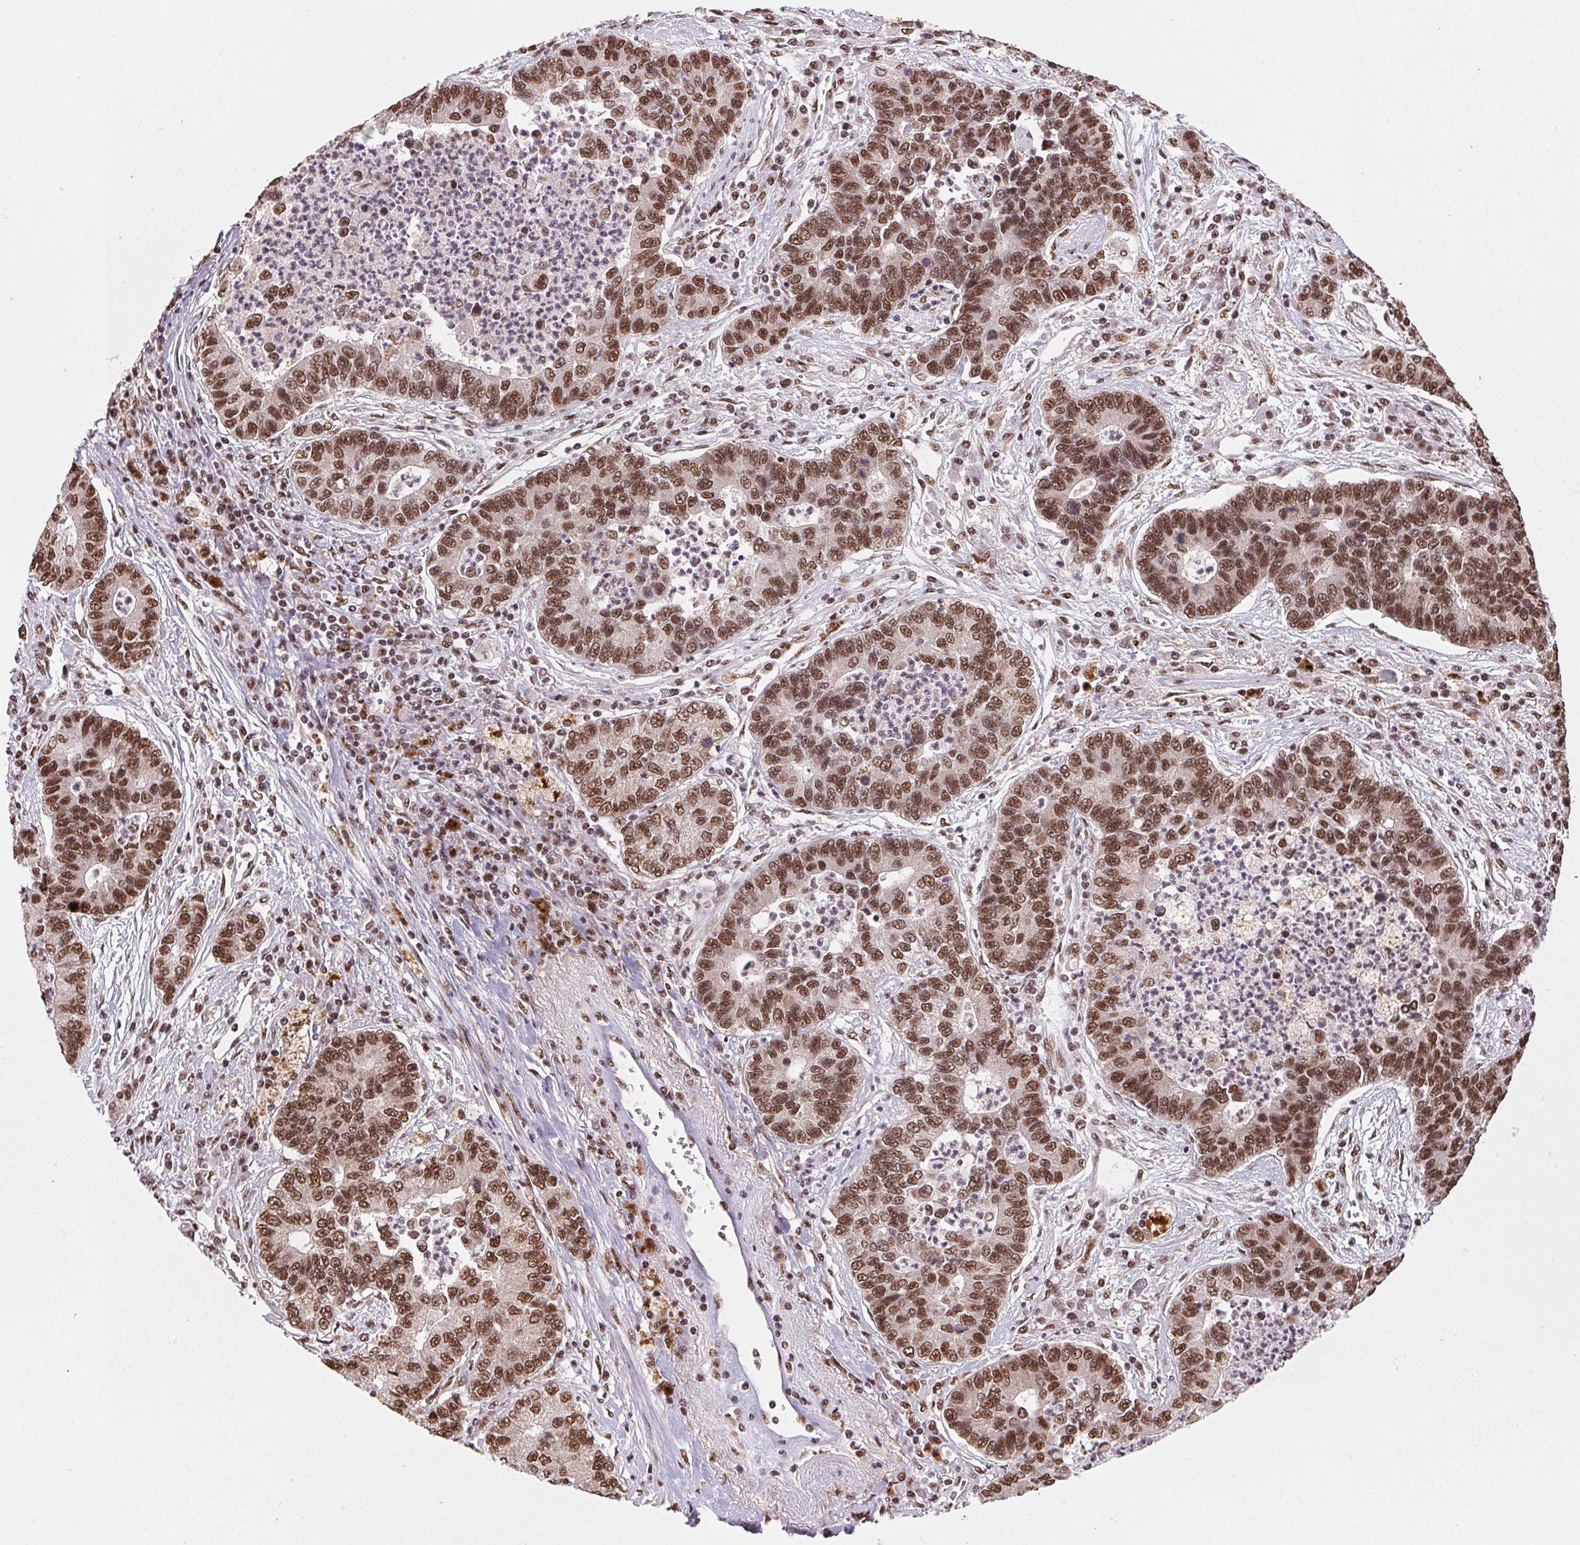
{"staining": {"intensity": "moderate", "quantity": ">75%", "location": "nuclear"}, "tissue": "lung cancer", "cell_type": "Tumor cells", "image_type": "cancer", "snomed": [{"axis": "morphology", "description": "Adenocarcinoma, NOS"}, {"axis": "topography", "description": "Lung"}], "caption": "Immunohistochemistry (IHC) micrograph of human lung cancer stained for a protein (brown), which shows medium levels of moderate nuclear expression in about >75% of tumor cells.", "gene": "SNRPG", "patient": {"sex": "female", "age": 57}}